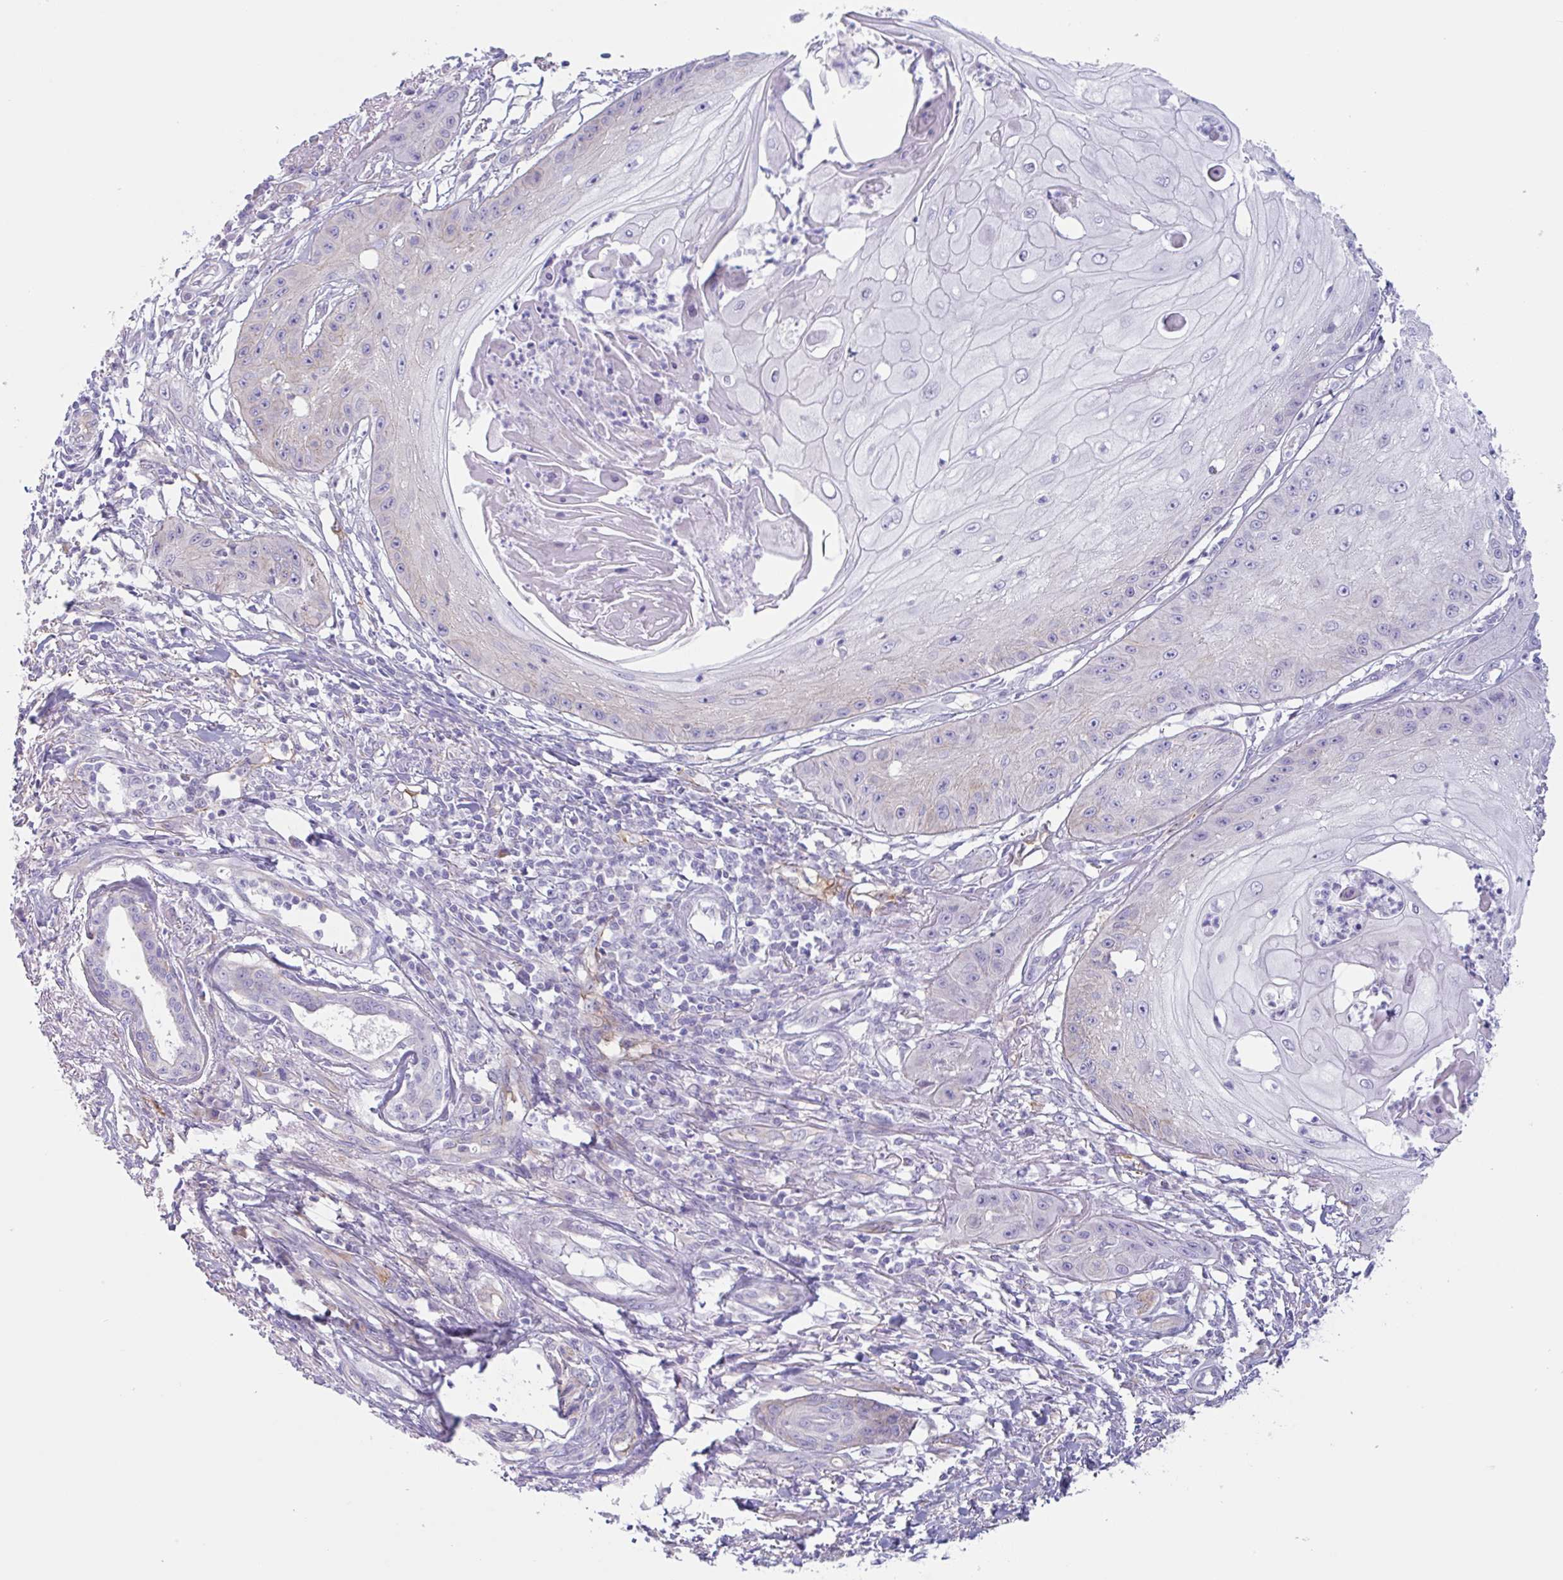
{"staining": {"intensity": "negative", "quantity": "none", "location": "none"}, "tissue": "skin cancer", "cell_type": "Tumor cells", "image_type": "cancer", "snomed": [{"axis": "morphology", "description": "Squamous cell carcinoma, NOS"}, {"axis": "topography", "description": "Skin"}], "caption": "This is an immunohistochemistry (IHC) photomicrograph of human skin cancer (squamous cell carcinoma). There is no positivity in tumor cells.", "gene": "MYH10", "patient": {"sex": "male", "age": 70}}